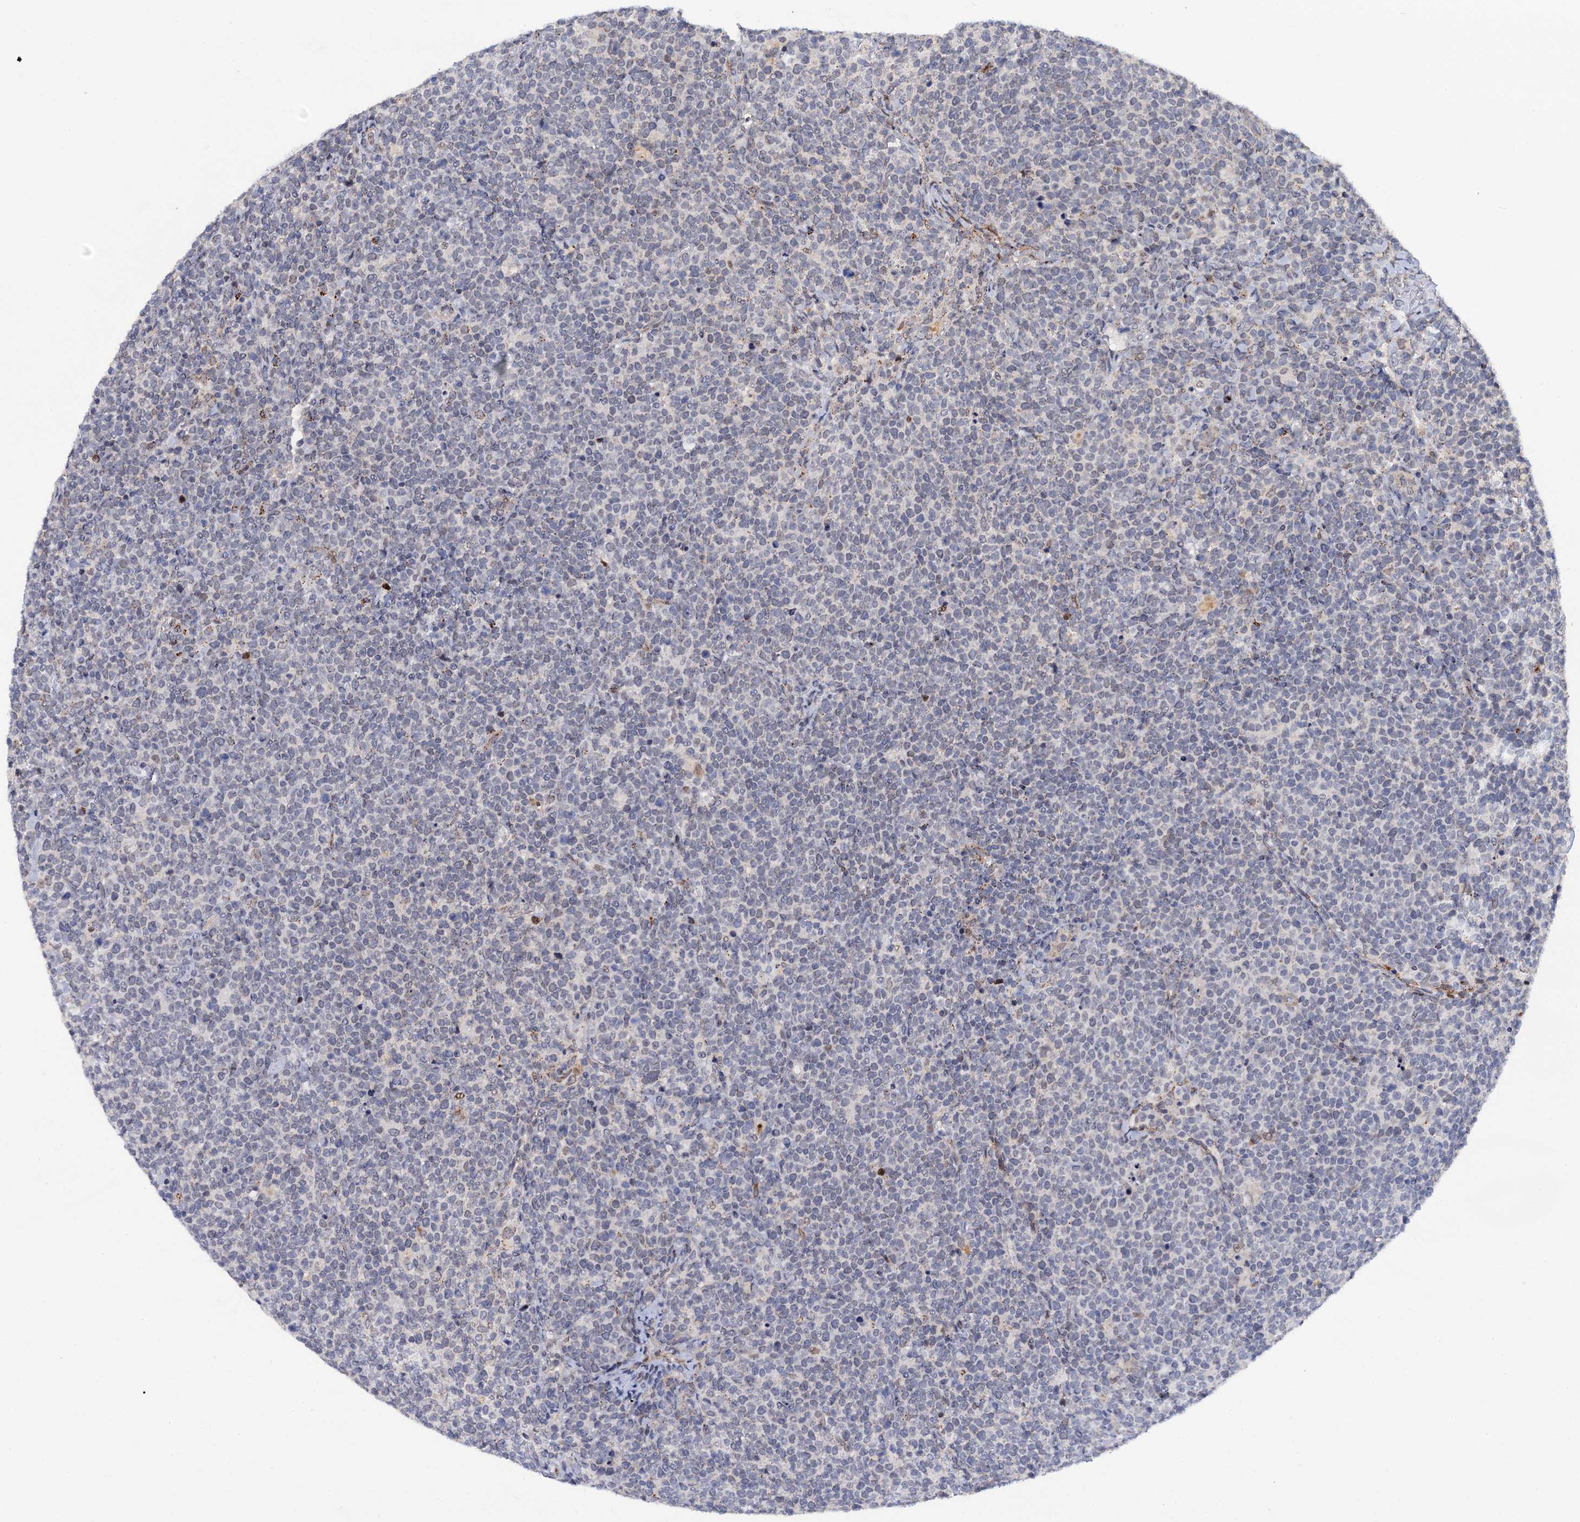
{"staining": {"intensity": "negative", "quantity": "none", "location": "none"}, "tissue": "lymphoma", "cell_type": "Tumor cells", "image_type": "cancer", "snomed": [{"axis": "morphology", "description": "Malignant lymphoma, non-Hodgkin's type, High grade"}, {"axis": "topography", "description": "Lymph node"}], "caption": "This is a image of immunohistochemistry staining of lymphoma, which shows no positivity in tumor cells. (Brightfield microscopy of DAB (3,3'-diaminobenzidine) immunohistochemistry at high magnification).", "gene": "THAP2", "patient": {"sex": "male", "age": 61}}